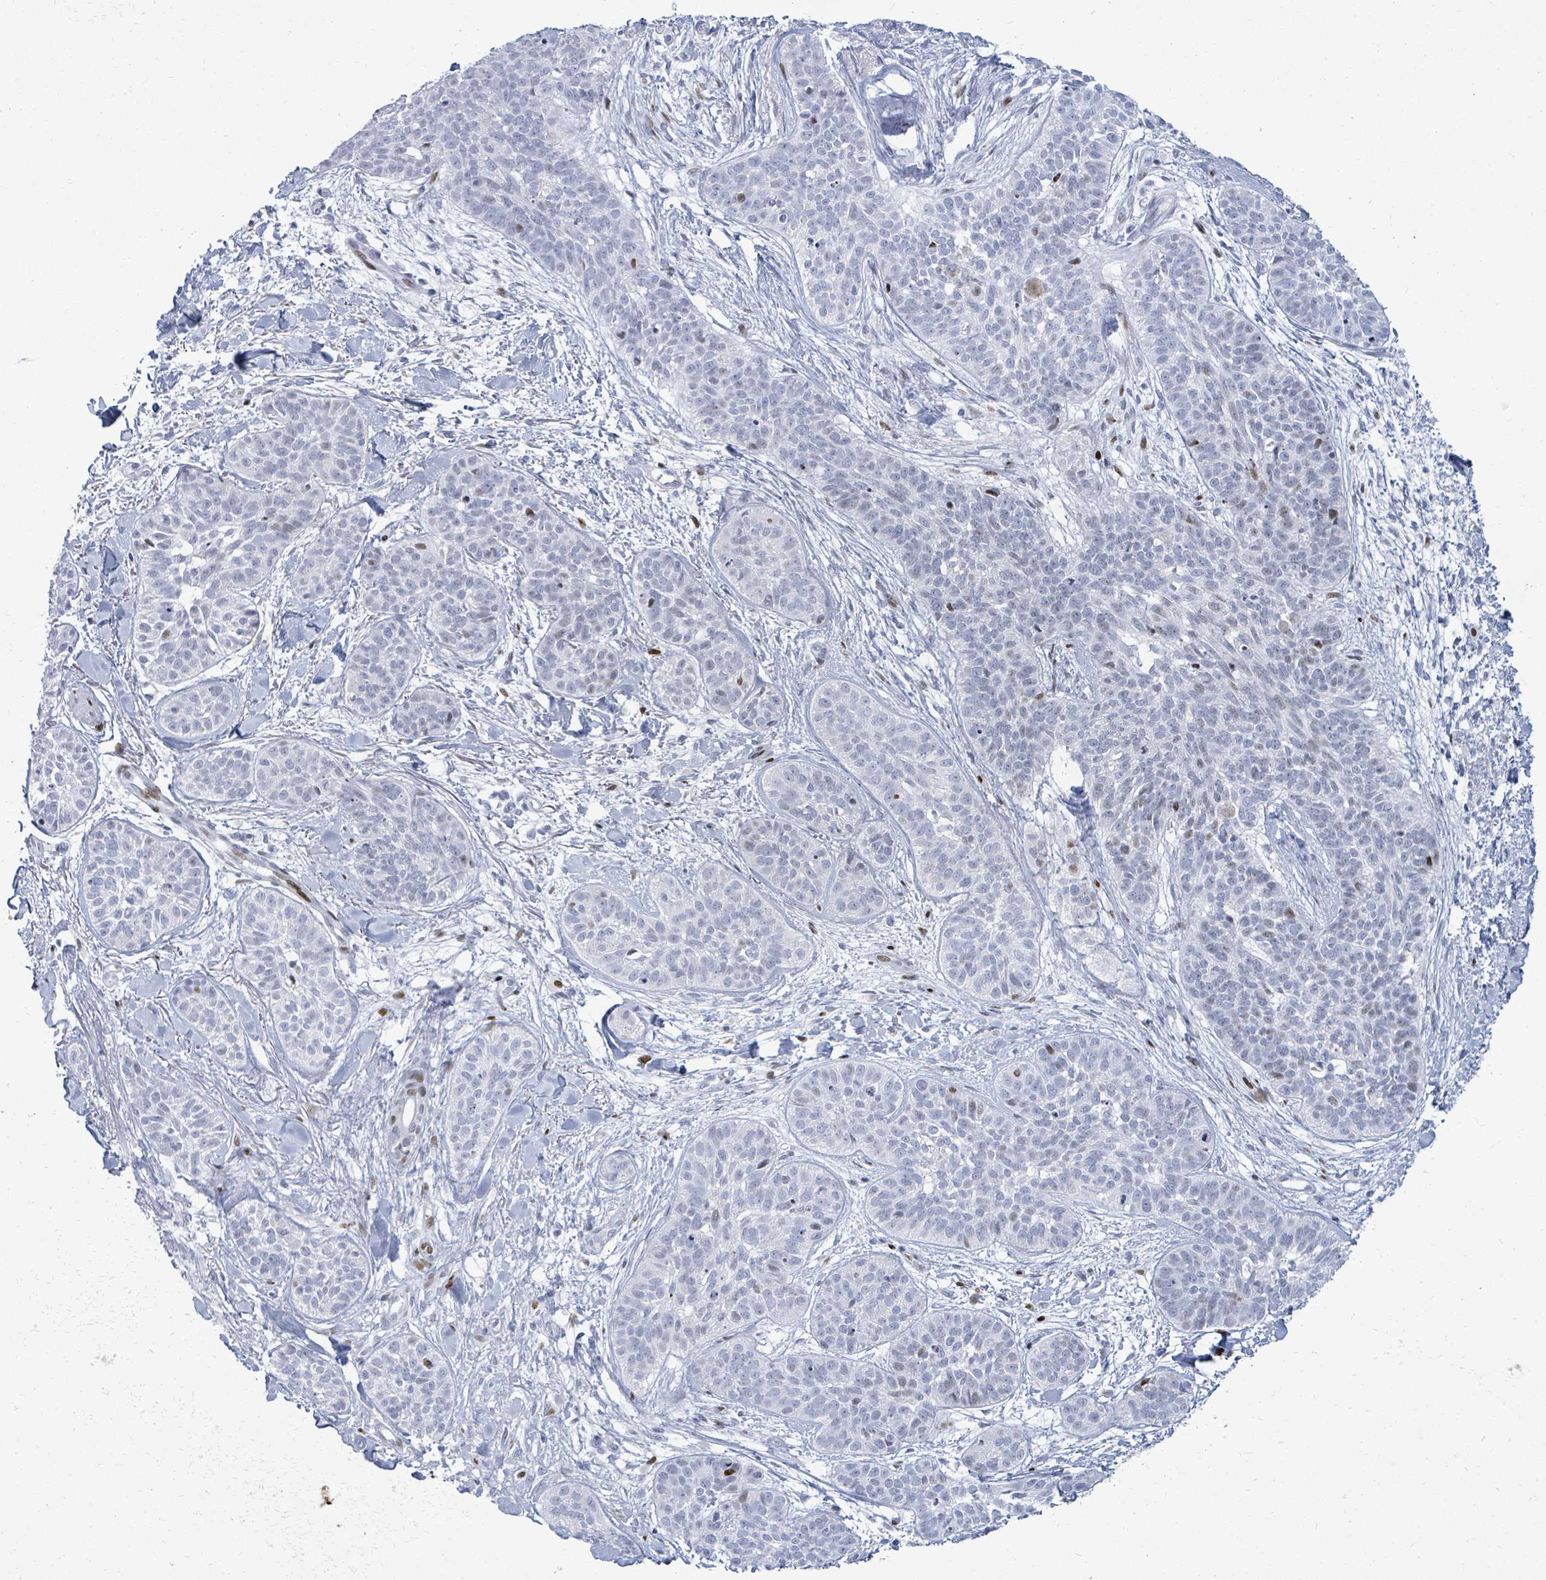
{"staining": {"intensity": "negative", "quantity": "none", "location": "none"}, "tissue": "skin cancer", "cell_type": "Tumor cells", "image_type": "cancer", "snomed": [{"axis": "morphology", "description": "Basal cell carcinoma"}, {"axis": "topography", "description": "Skin"}], "caption": "A high-resolution histopathology image shows immunohistochemistry (IHC) staining of skin basal cell carcinoma, which displays no significant positivity in tumor cells.", "gene": "MALL", "patient": {"sex": "male", "age": 52}}